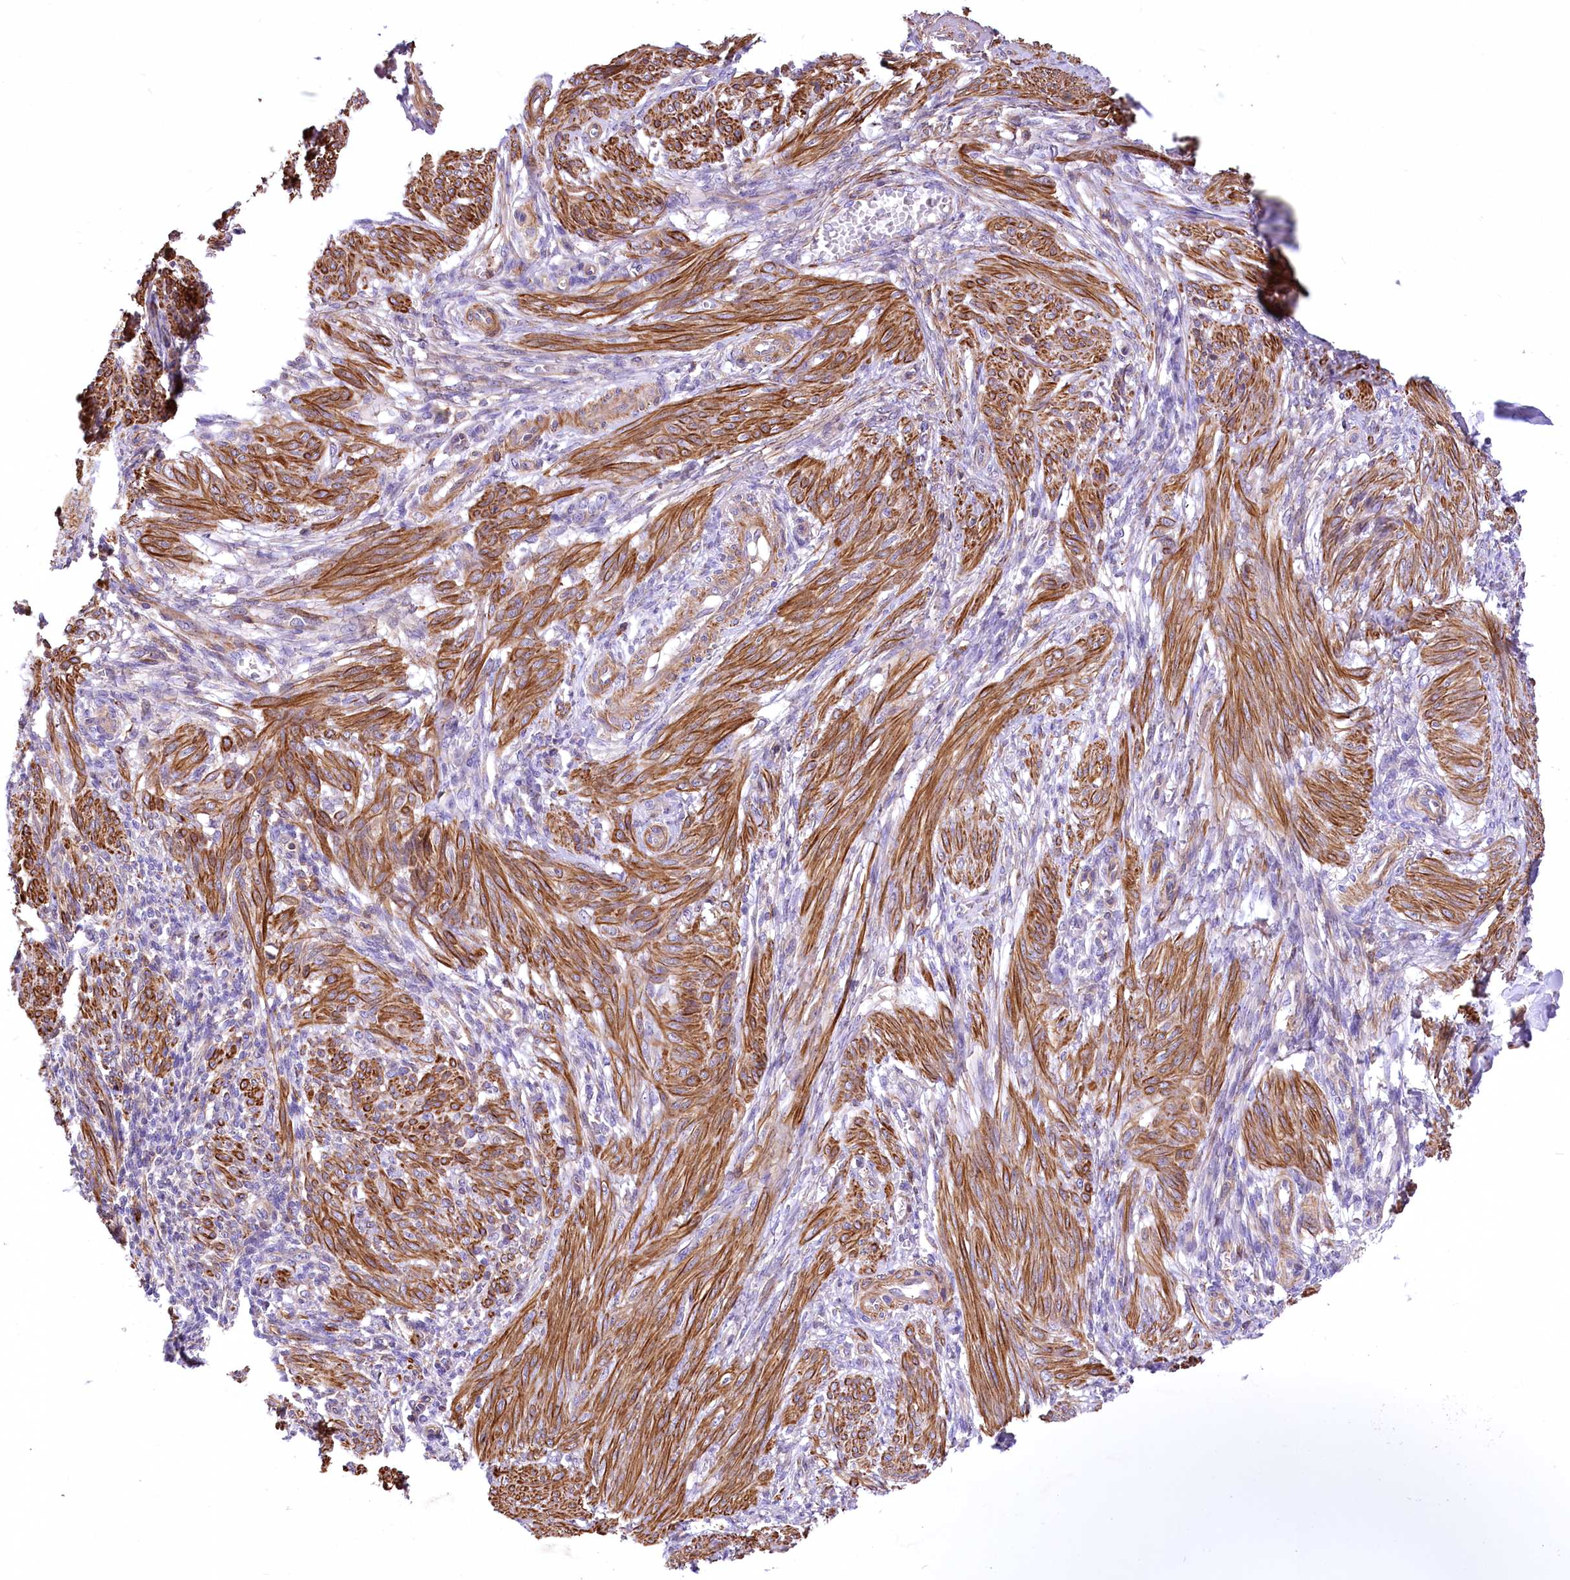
{"staining": {"intensity": "strong", "quantity": ">75%", "location": "cytoplasmic/membranous"}, "tissue": "smooth muscle", "cell_type": "Smooth muscle cells", "image_type": "normal", "snomed": [{"axis": "morphology", "description": "Normal tissue, NOS"}, {"axis": "topography", "description": "Smooth muscle"}], "caption": "IHC (DAB) staining of unremarkable human smooth muscle reveals strong cytoplasmic/membranous protein positivity in about >75% of smooth muscle cells.", "gene": "DPP3", "patient": {"sex": "female", "age": 39}}